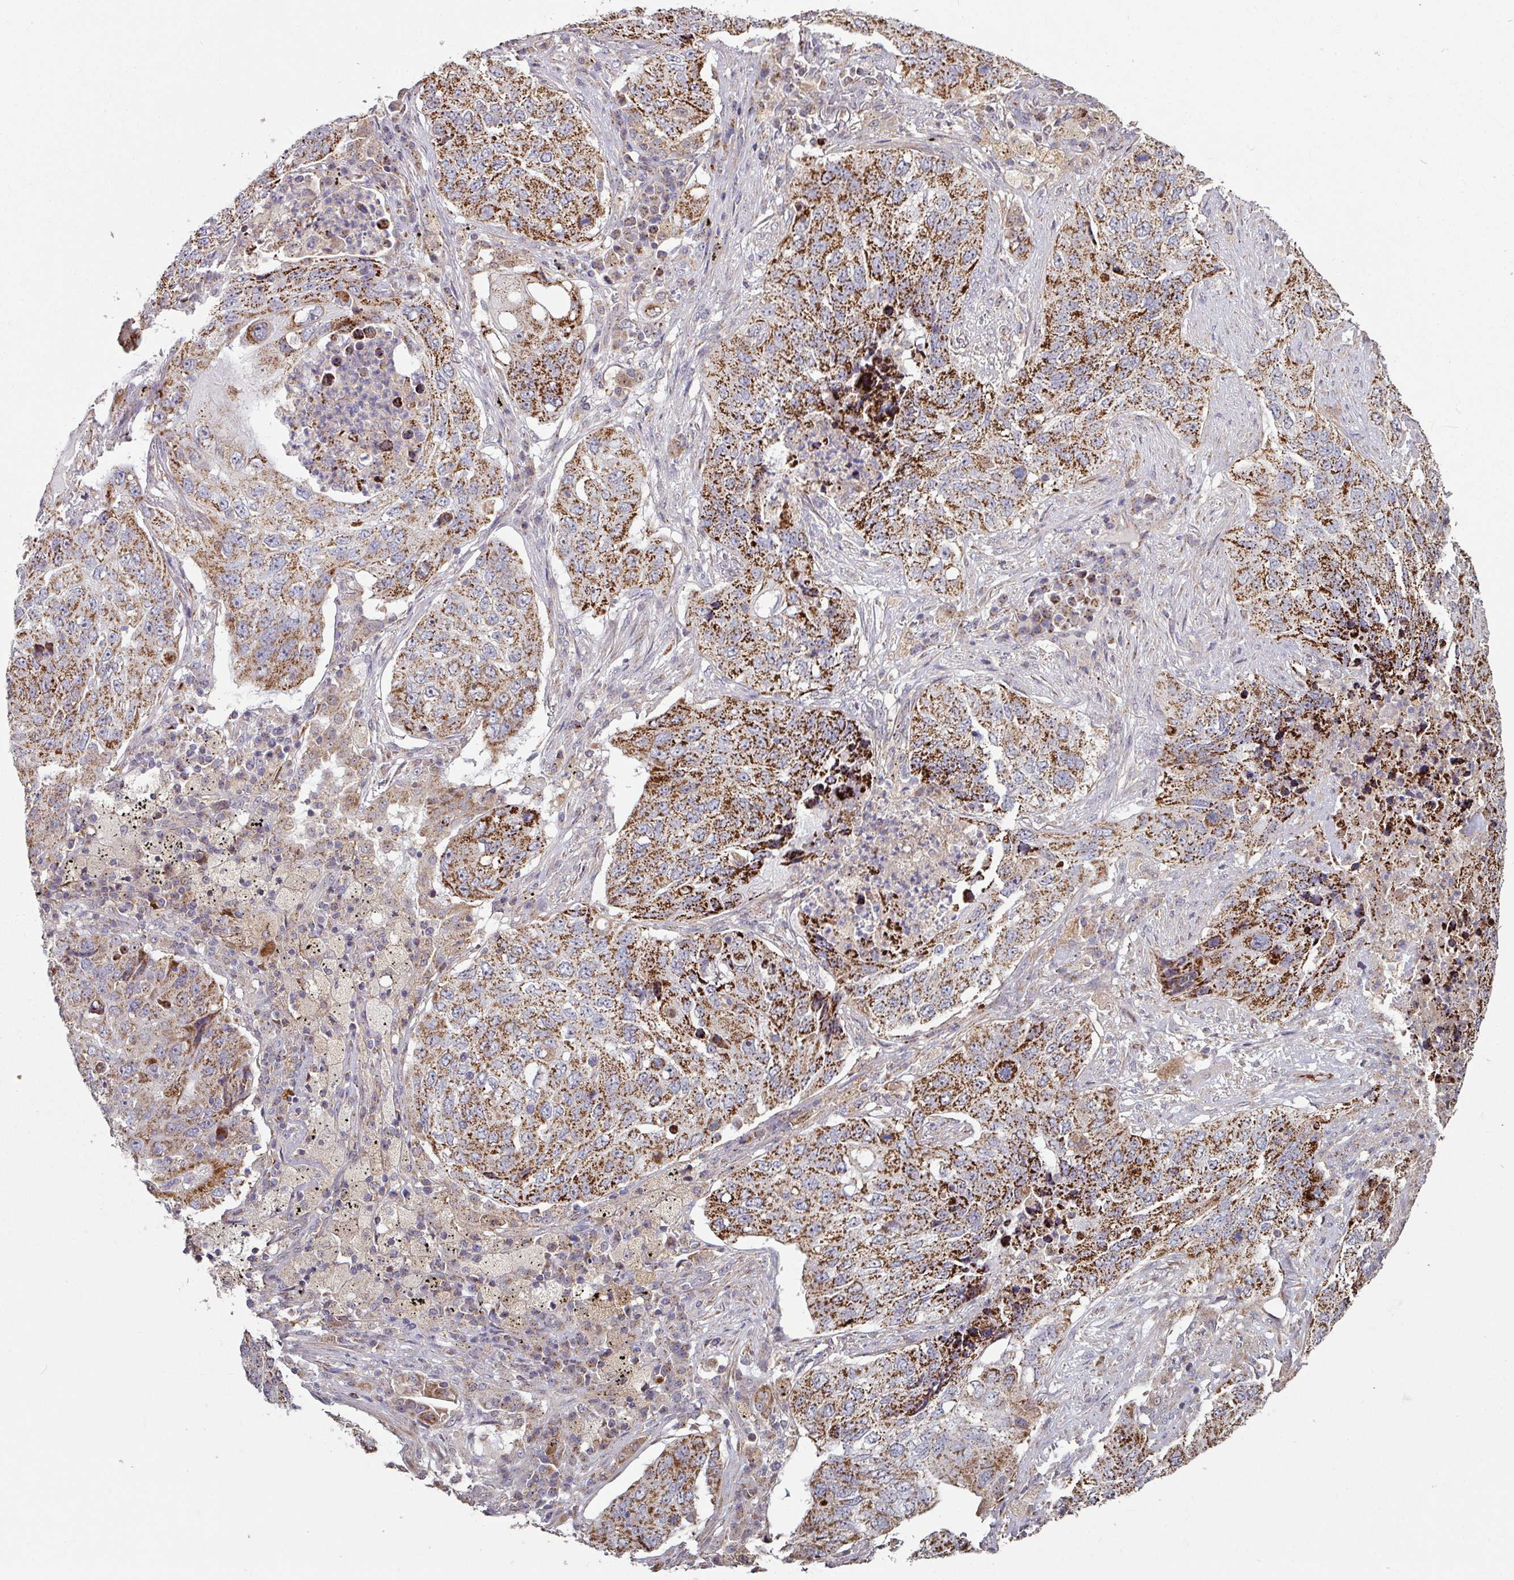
{"staining": {"intensity": "strong", "quantity": ">75%", "location": "cytoplasmic/membranous"}, "tissue": "lung cancer", "cell_type": "Tumor cells", "image_type": "cancer", "snomed": [{"axis": "morphology", "description": "Squamous cell carcinoma, NOS"}, {"axis": "topography", "description": "Lung"}], "caption": "Human lung squamous cell carcinoma stained for a protein (brown) reveals strong cytoplasmic/membranous positive staining in about >75% of tumor cells.", "gene": "OR2D3", "patient": {"sex": "female", "age": 63}}